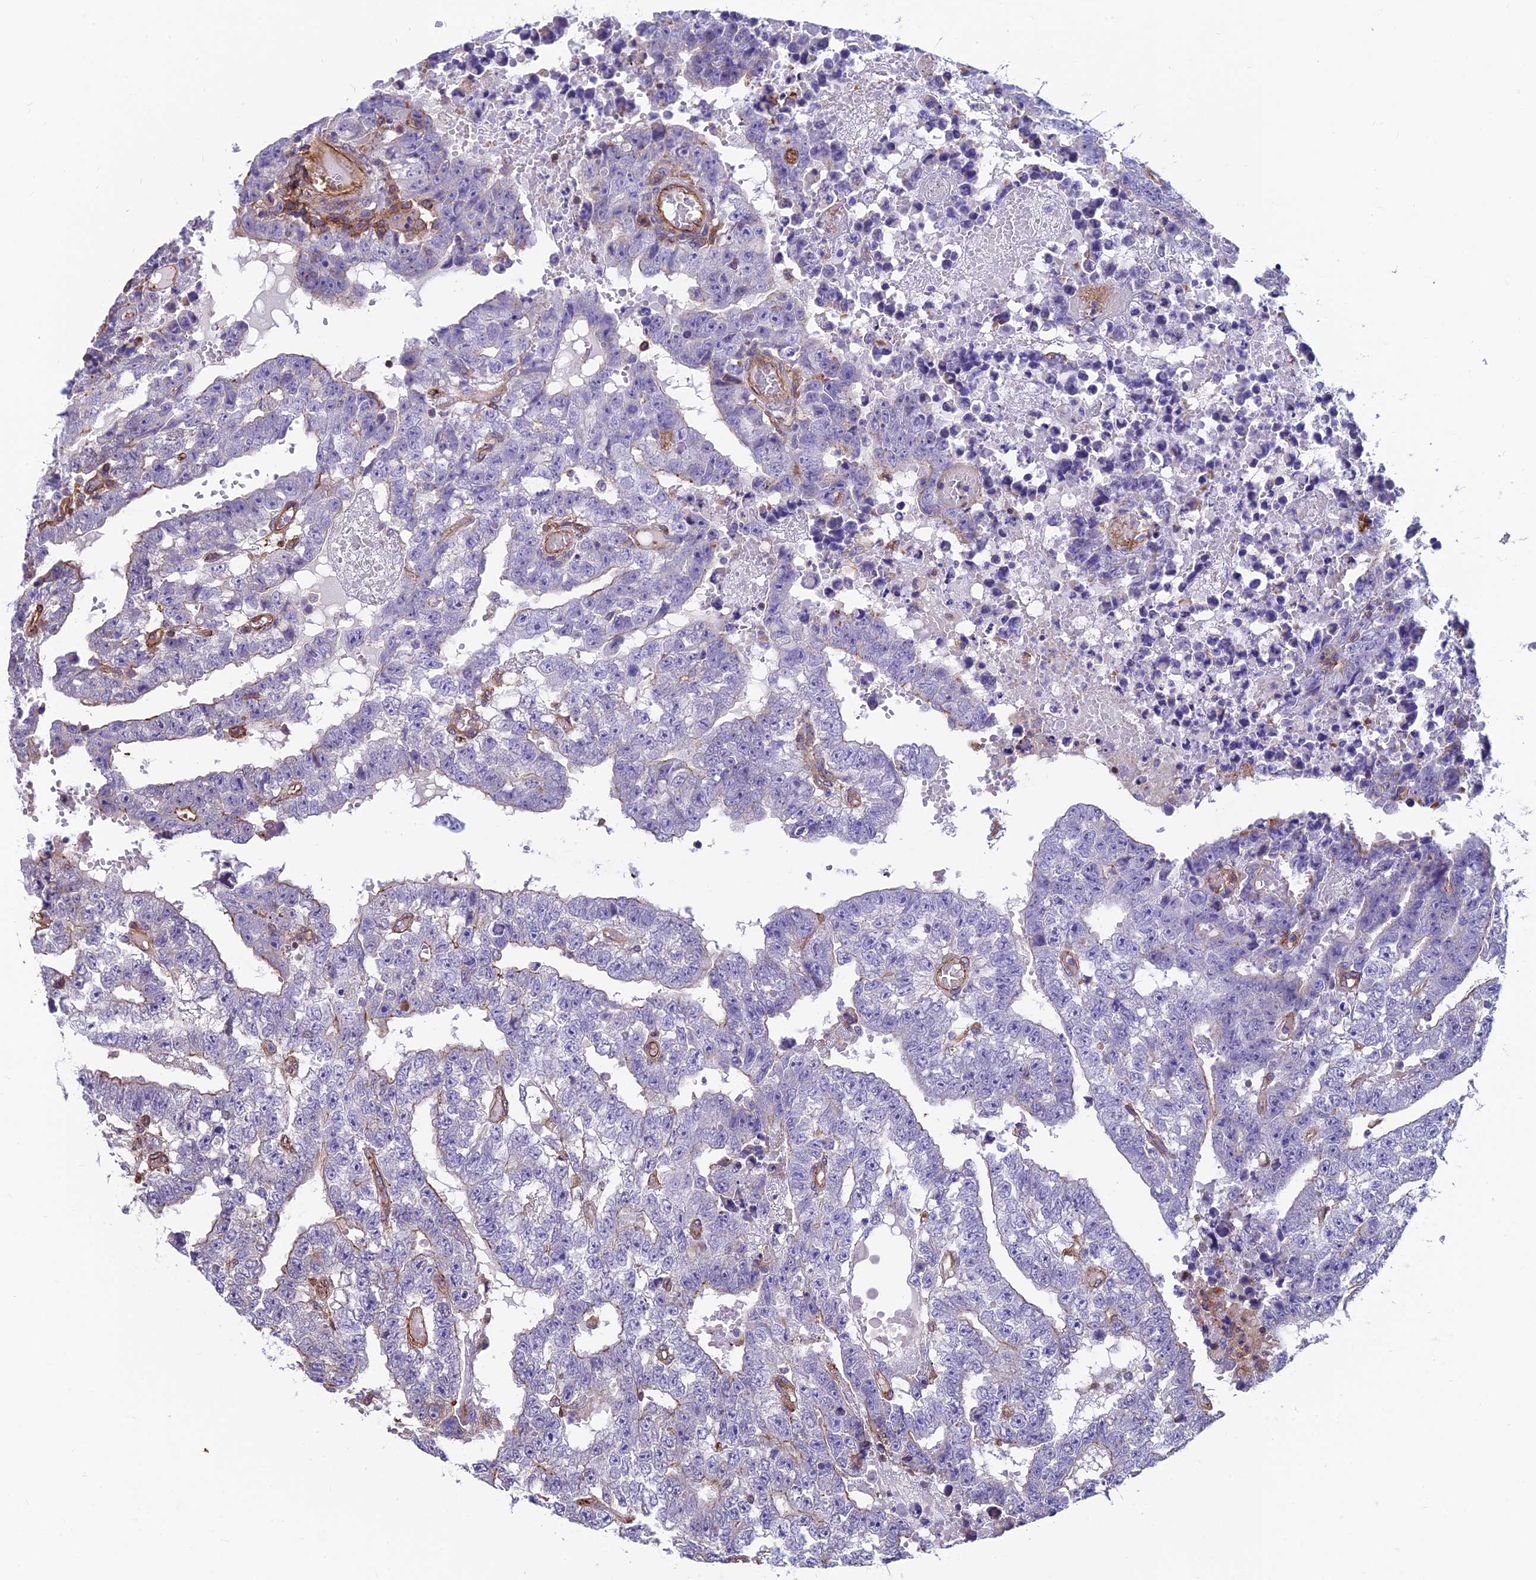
{"staining": {"intensity": "negative", "quantity": "none", "location": "none"}, "tissue": "testis cancer", "cell_type": "Tumor cells", "image_type": "cancer", "snomed": [{"axis": "morphology", "description": "Carcinoma, Embryonal, NOS"}, {"axis": "topography", "description": "Testis"}], "caption": "Tumor cells show no significant positivity in testis cancer.", "gene": "RTN4RL1", "patient": {"sex": "male", "age": 25}}